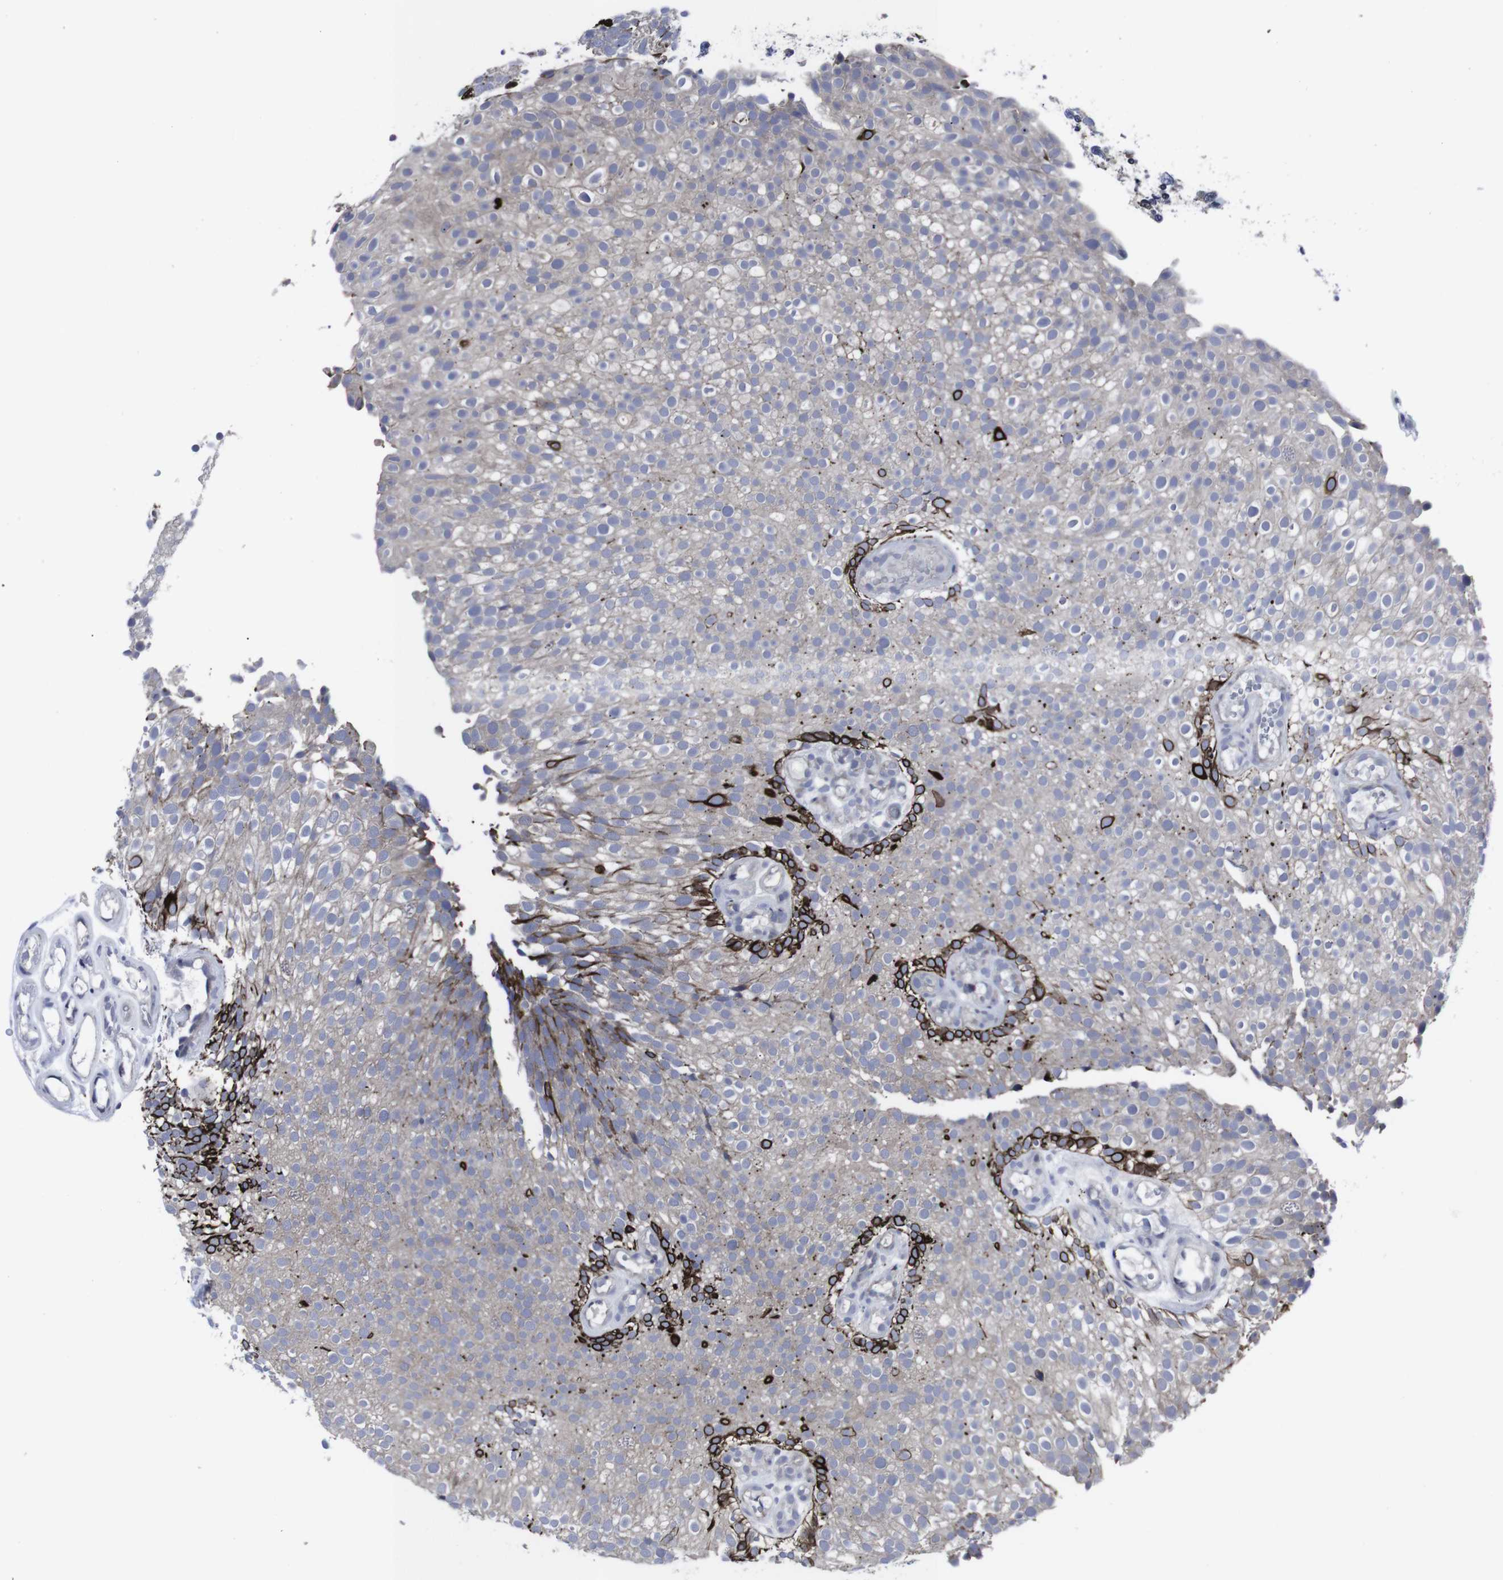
{"staining": {"intensity": "strong", "quantity": "<25%", "location": "cytoplasmic/membranous"}, "tissue": "urothelial cancer", "cell_type": "Tumor cells", "image_type": "cancer", "snomed": [{"axis": "morphology", "description": "Urothelial carcinoma, Low grade"}, {"axis": "topography", "description": "Urinary bladder"}], "caption": "Low-grade urothelial carcinoma stained with immunohistochemistry displays strong cytoplasmic/membranous positivity in about <25% of tumor cells.", "gene": "HPRT1", "patient": {"sex": "male", "age": 78}}